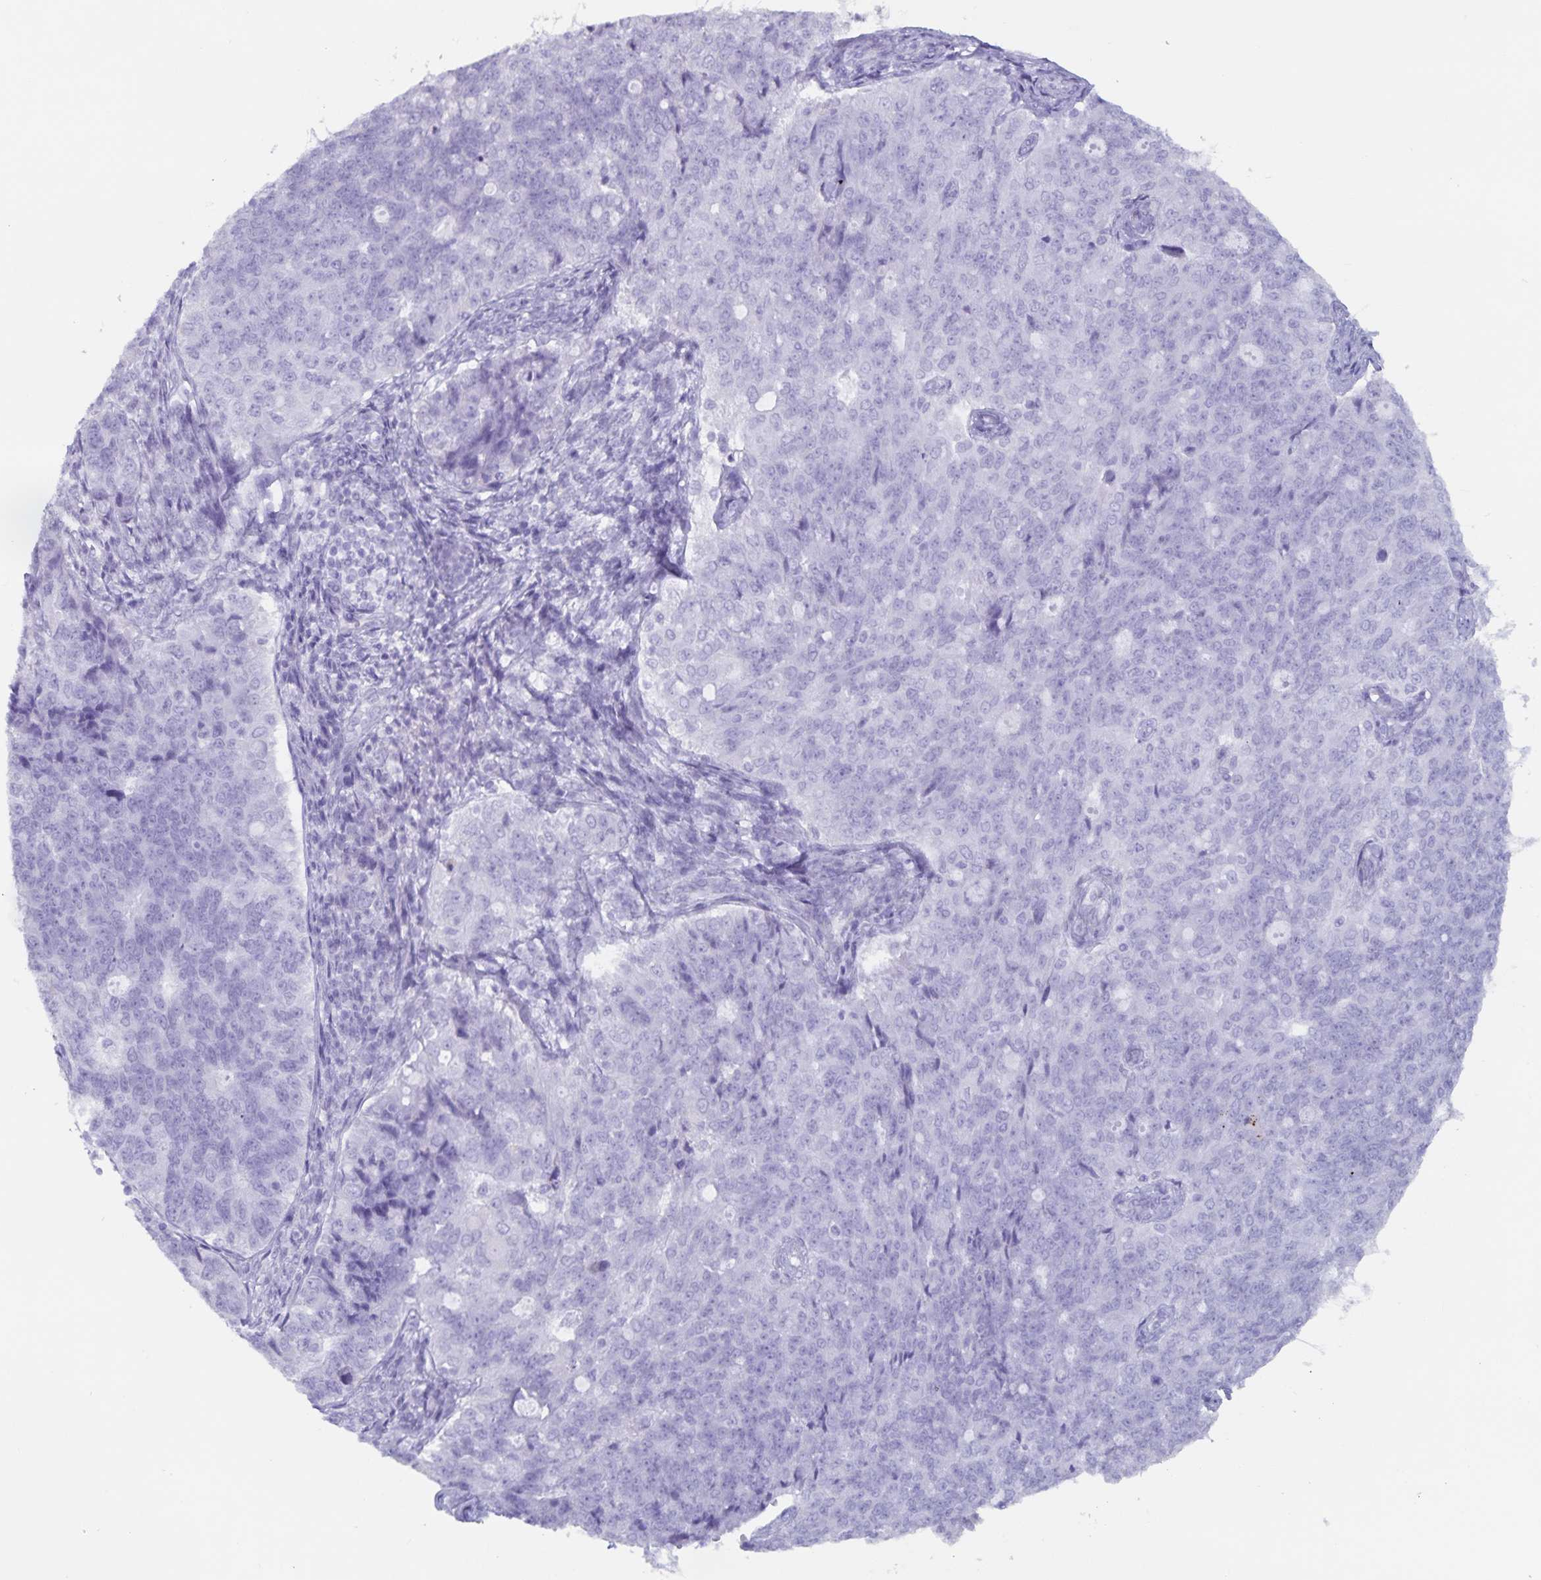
{"staining": {"intensity": "moderate", "quantity": "<25%", "location": "cytoplasmic/membranous"}, "tissue": "endometrial cancer", "cell_type": "Tumor cells", "image_type": "cancer", "snomed": [{"axis": "morphology", "description": "Adenocarcinoma, NOS"}, {"axis": "topography", "description": "Endometrium"}], "caption": "This is a histology image of IHC staining of adenocarcinoma (endometrial), which shows moderate staining in the cytoplasmic/membranous of tumor cells.", "gene": "GPR137", "patient": {"sex": "female", "age": 43}}